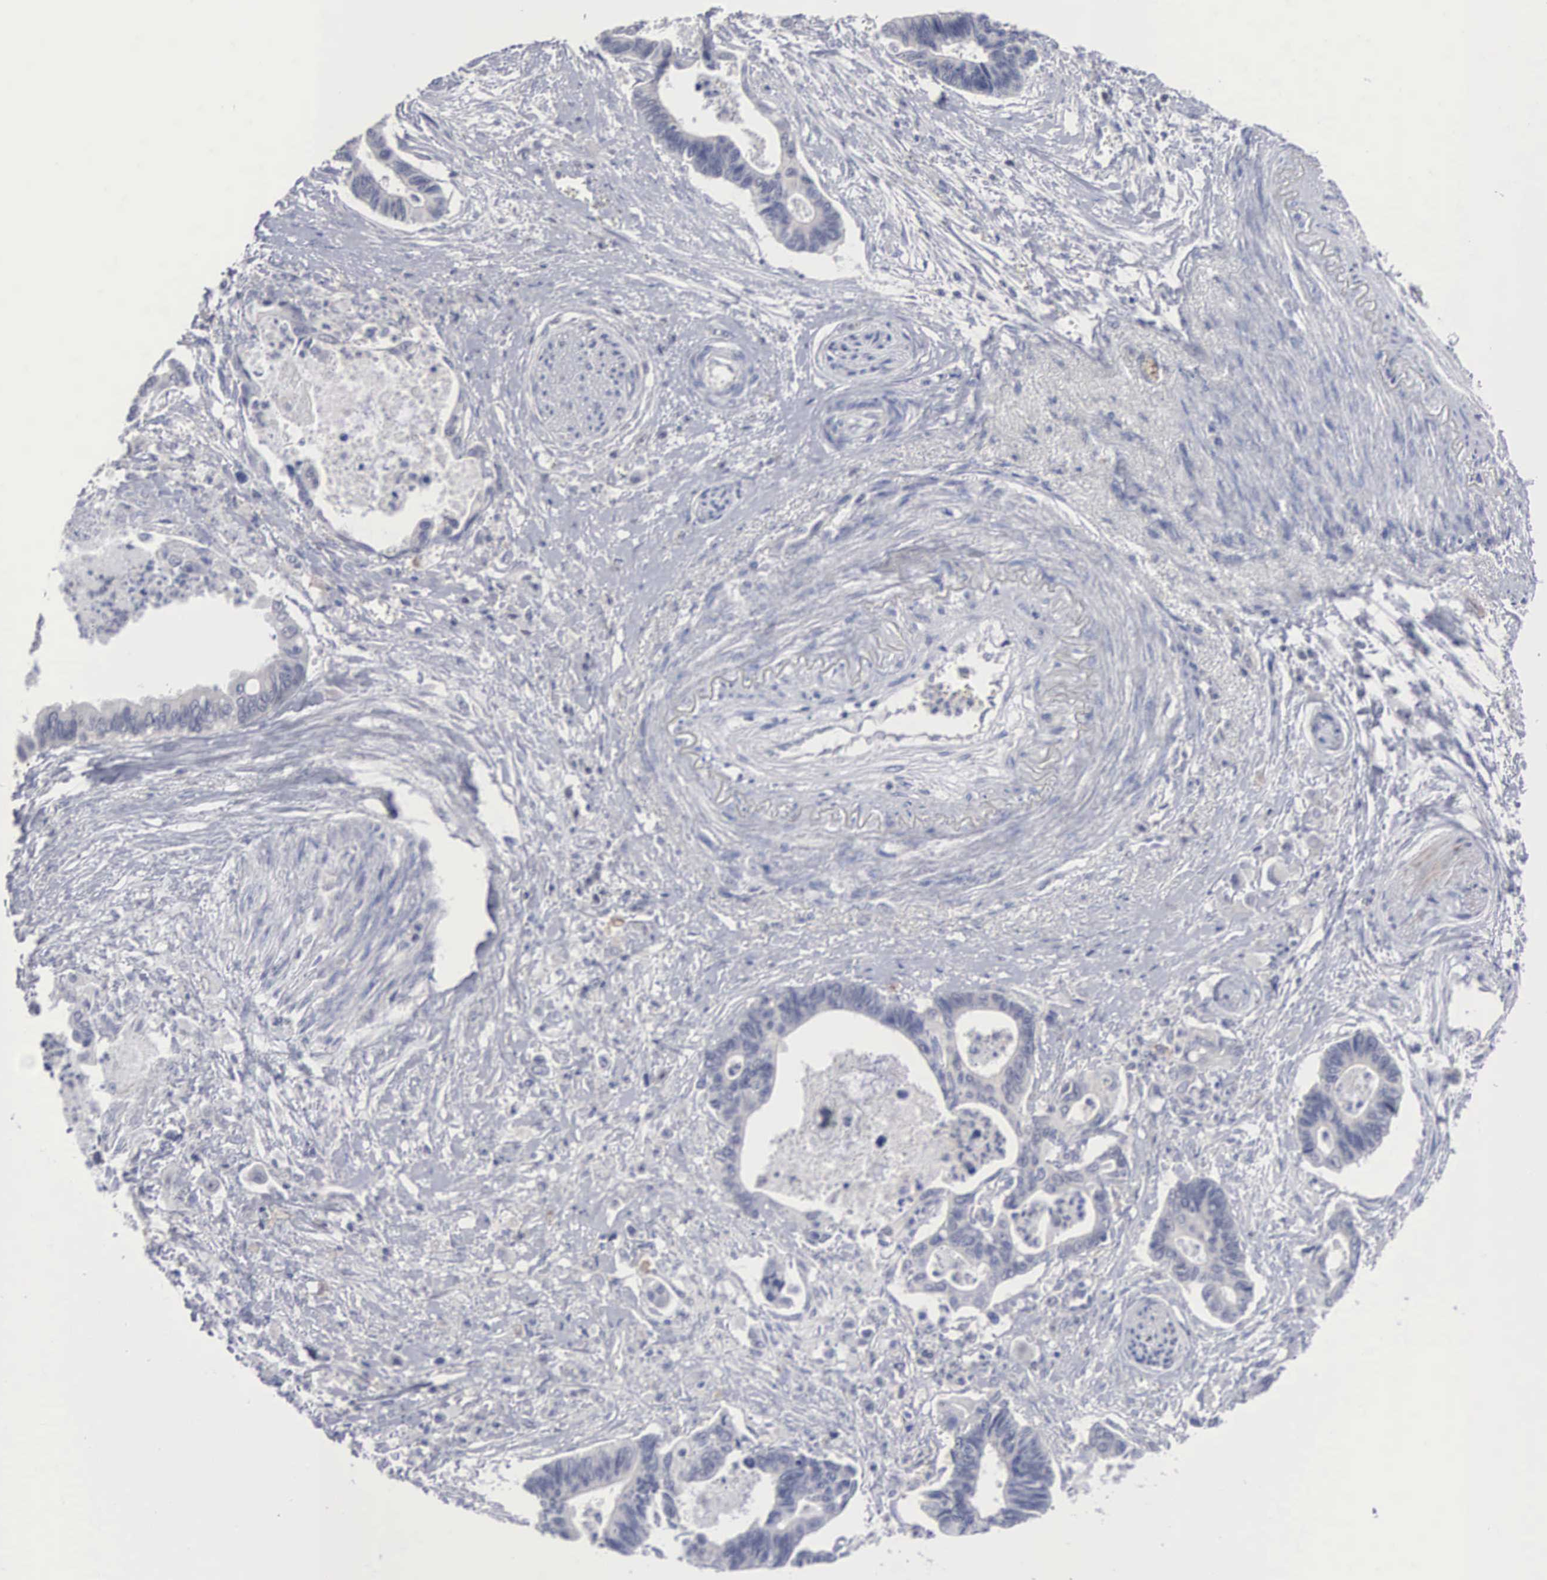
{"staining": {"intensity": "negative", "quantity": "none", "location": "none"}, "tissue": "pancreatic cancer", "cell_type": "Tumor cells", "image_type": "cancer", "snomed": [{"axis": "morphology", "description": "Adenocarcinoma, NOS"}, {"axis": "topography", "description": "Pancreas"}], "caption": "IHC micrograph of pancreatic adenocarcinoma stained for a protein (brown), which demonstrates no staining in tumor cells.", "gene": "ACOT4", "patient": {"sex": "female", "age": 70}}